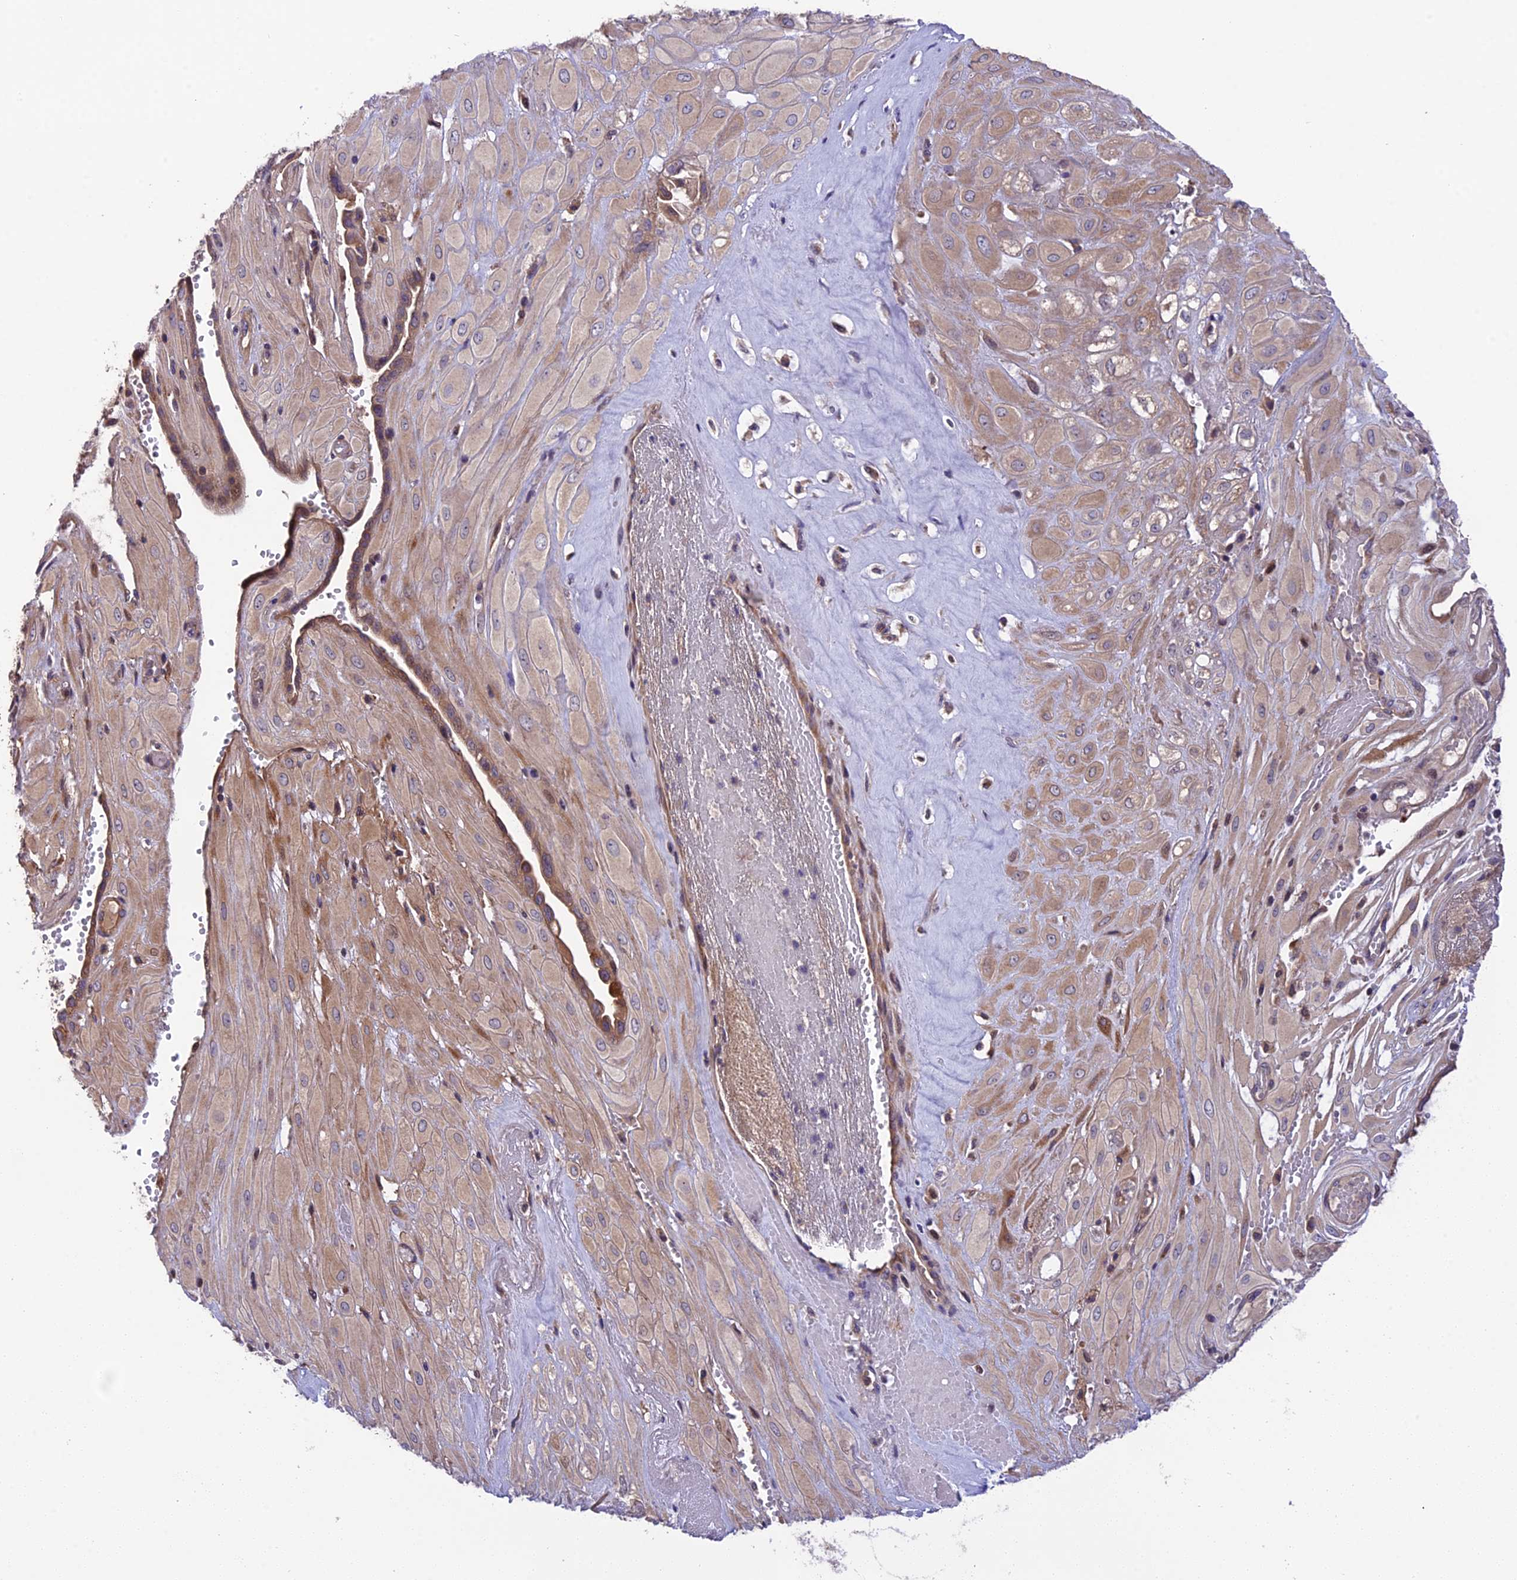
{"staining": {"intensity": "weak", "quantity": "25%-75%", "location": "cytoplasmic/membranous"}, "tissue": "cervical cancer", "cell_type": "Tumor cells", "image_type": "cancer", "snomed": [{"axis": "morphology", "description": "Squamous cell carcinoma, NOS"}, {"axis": "topography", "description": "Cervix"}], "caption": "IHC photomicrograph of human cervical cancer (squamous cell carcinoma) stained for a protein (brown), which reveals low levels of weak cytoplasmic/membranous staining in about 25%-75% of tumor cells.", "gene": "ABCC10", "patient": {"sex": "female", "age": 36}}